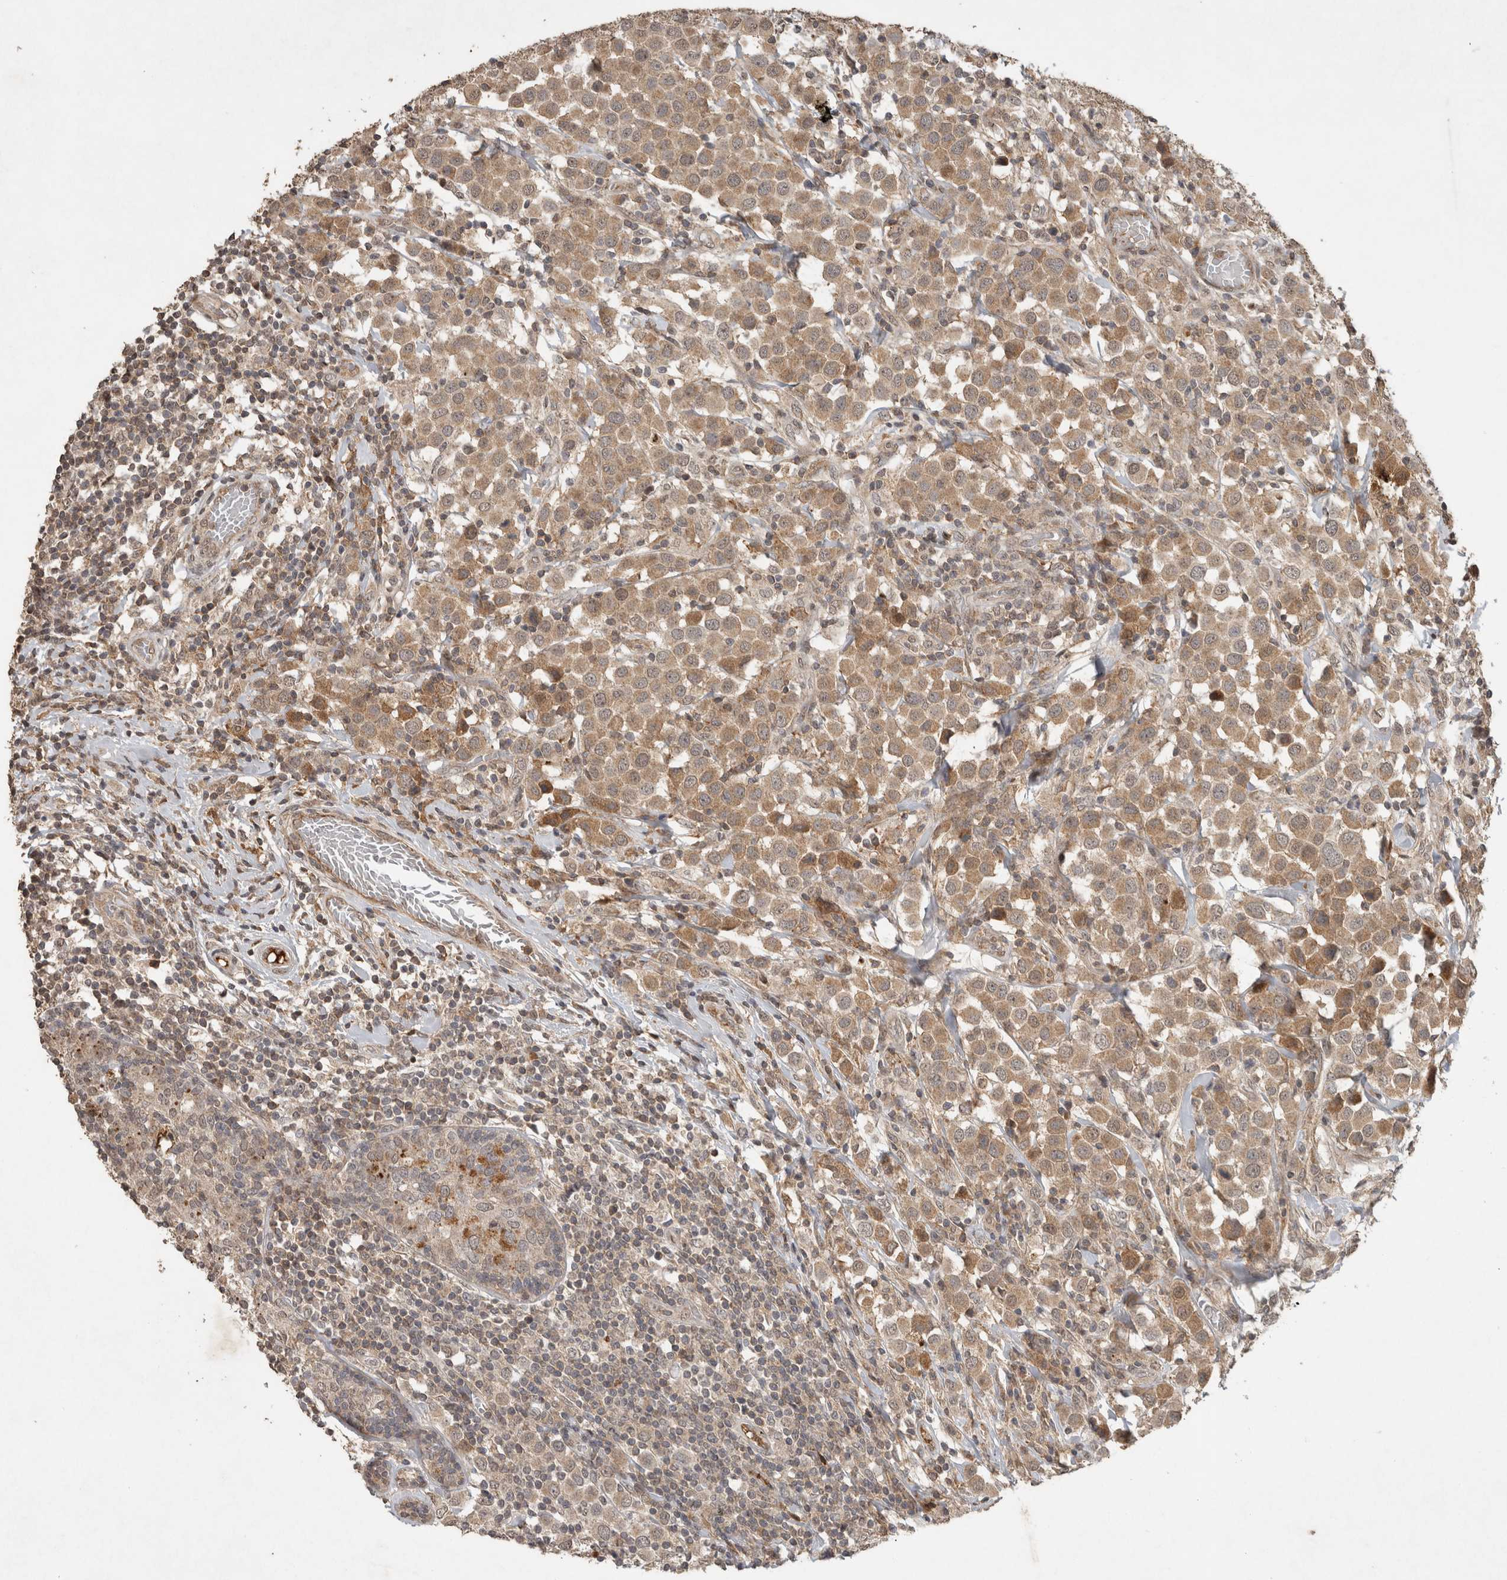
{"staining": {"intensity": "moderate", "quantity": ">75%", "location": "cytoplasmic/membranous"}, "tissue": "breast cancer", "cell_type": "Tumor cells", "image_type": "cancer", "snomed": [{"axis": "morphology", "description": "Duct carcinoma"}, {"axis": "topography", "description": "Breast"}], "caption": "IHC staining of breast cancer (infiltrating ductal carcinoma), which exhibits medium levels of moderate cytoplasmic/membranous staining in approximately >75% of tumor cells indicating moderate cytoplasmic/membranous protein staining. The staining was performed using DAB (brown) for protein detection and nuclei were counterstained in hematoxylin (blue).", "gene": "FAM3A", "patient": {"sex": "female", "age": 61}}